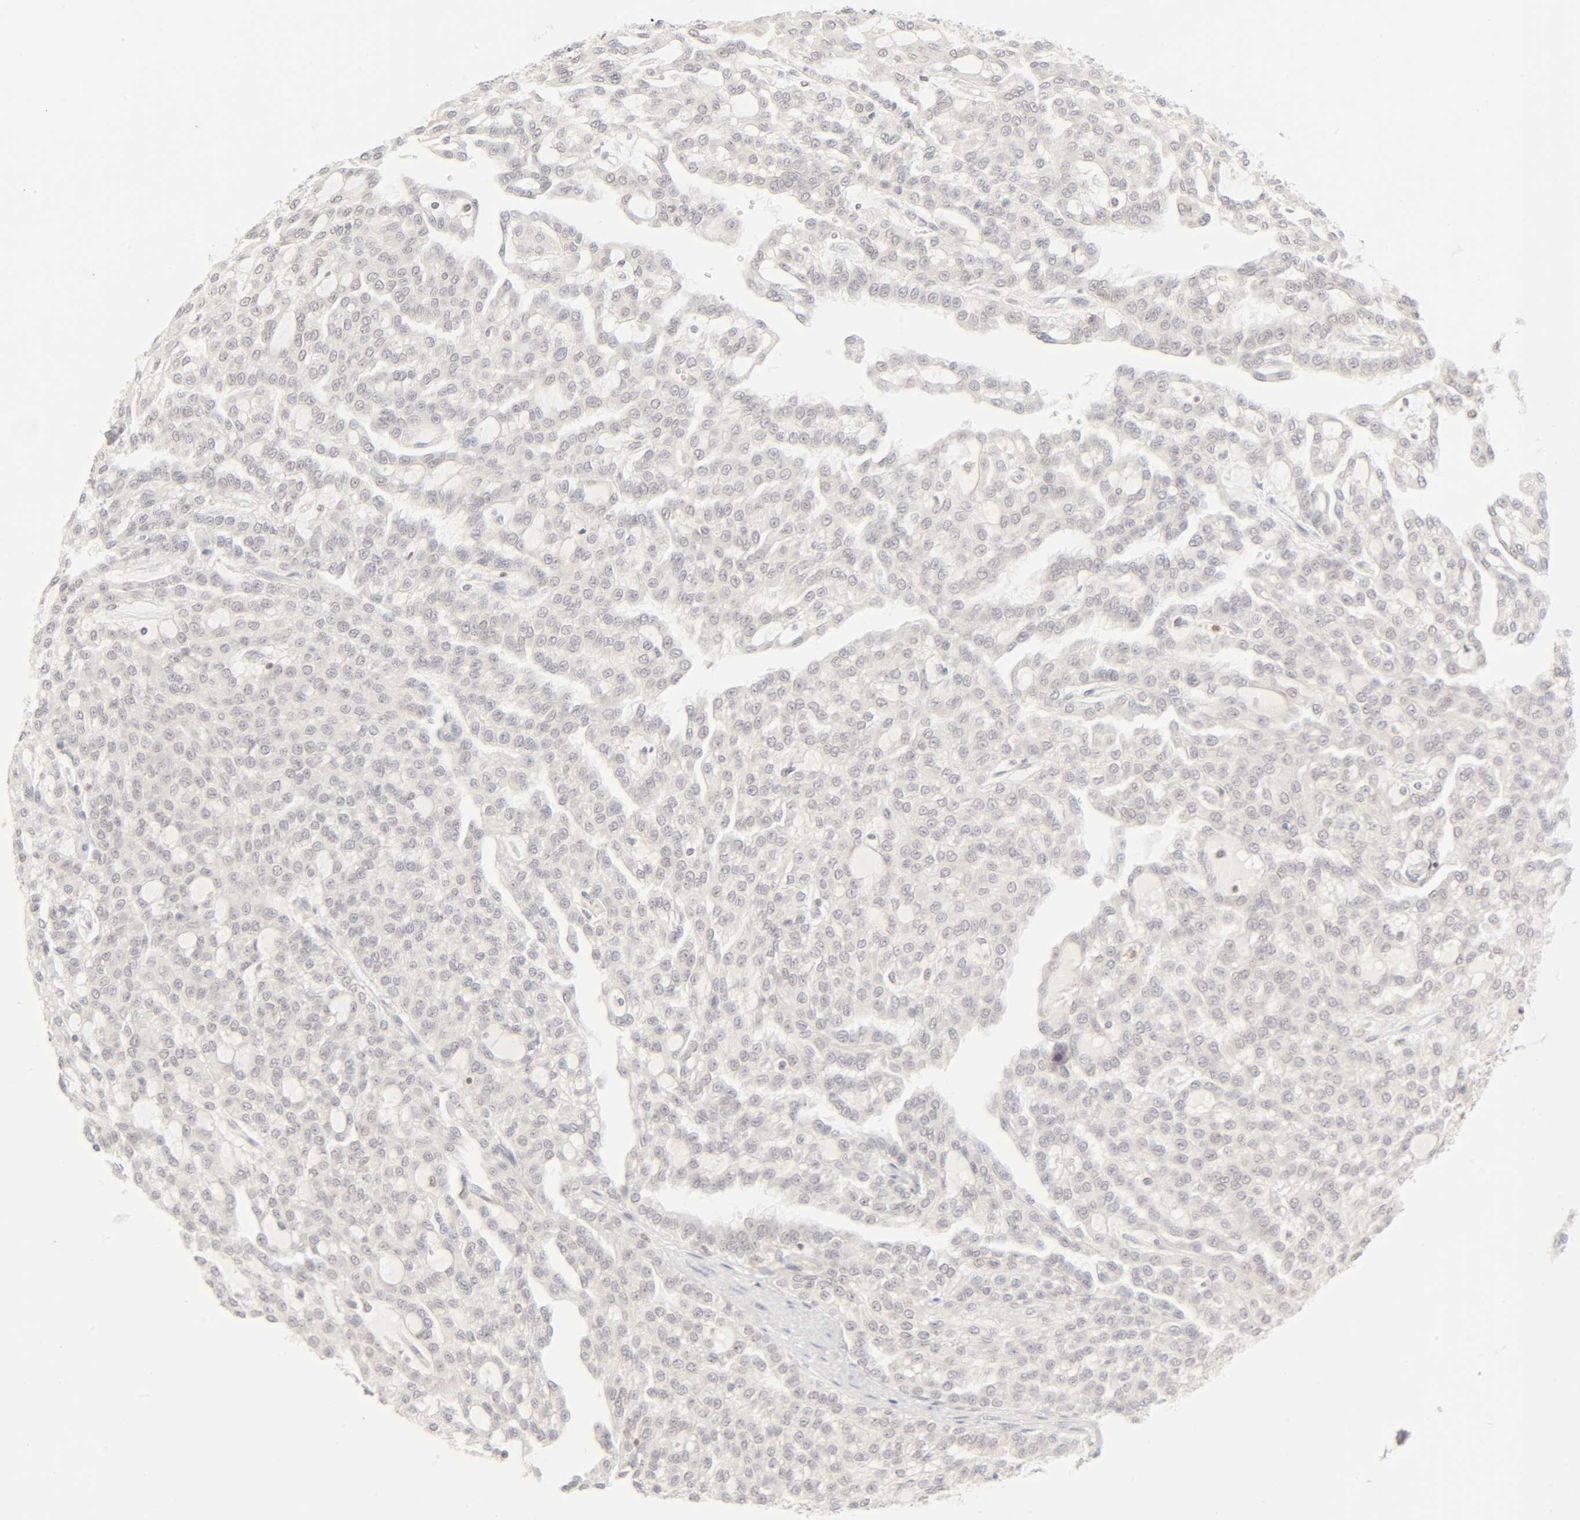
{"staining": {"intensity": "negative", "quantity": "none", "location": "none"}, "tissue": "renal cancer", "cell_type": "Tumor cells", "image_type": "cancer", "snomed": [{"axis": "morphology", "description": "Adenocarcinoma, NOS"}, {"axis": "topography", "description": "Kidney"}], "caption": "Immunohistochemistry (IHC) of human renal cancer displays no expression in tumor cells.", "gene": "KIF2A", "patient": {"sex": "male", "age": 63}}